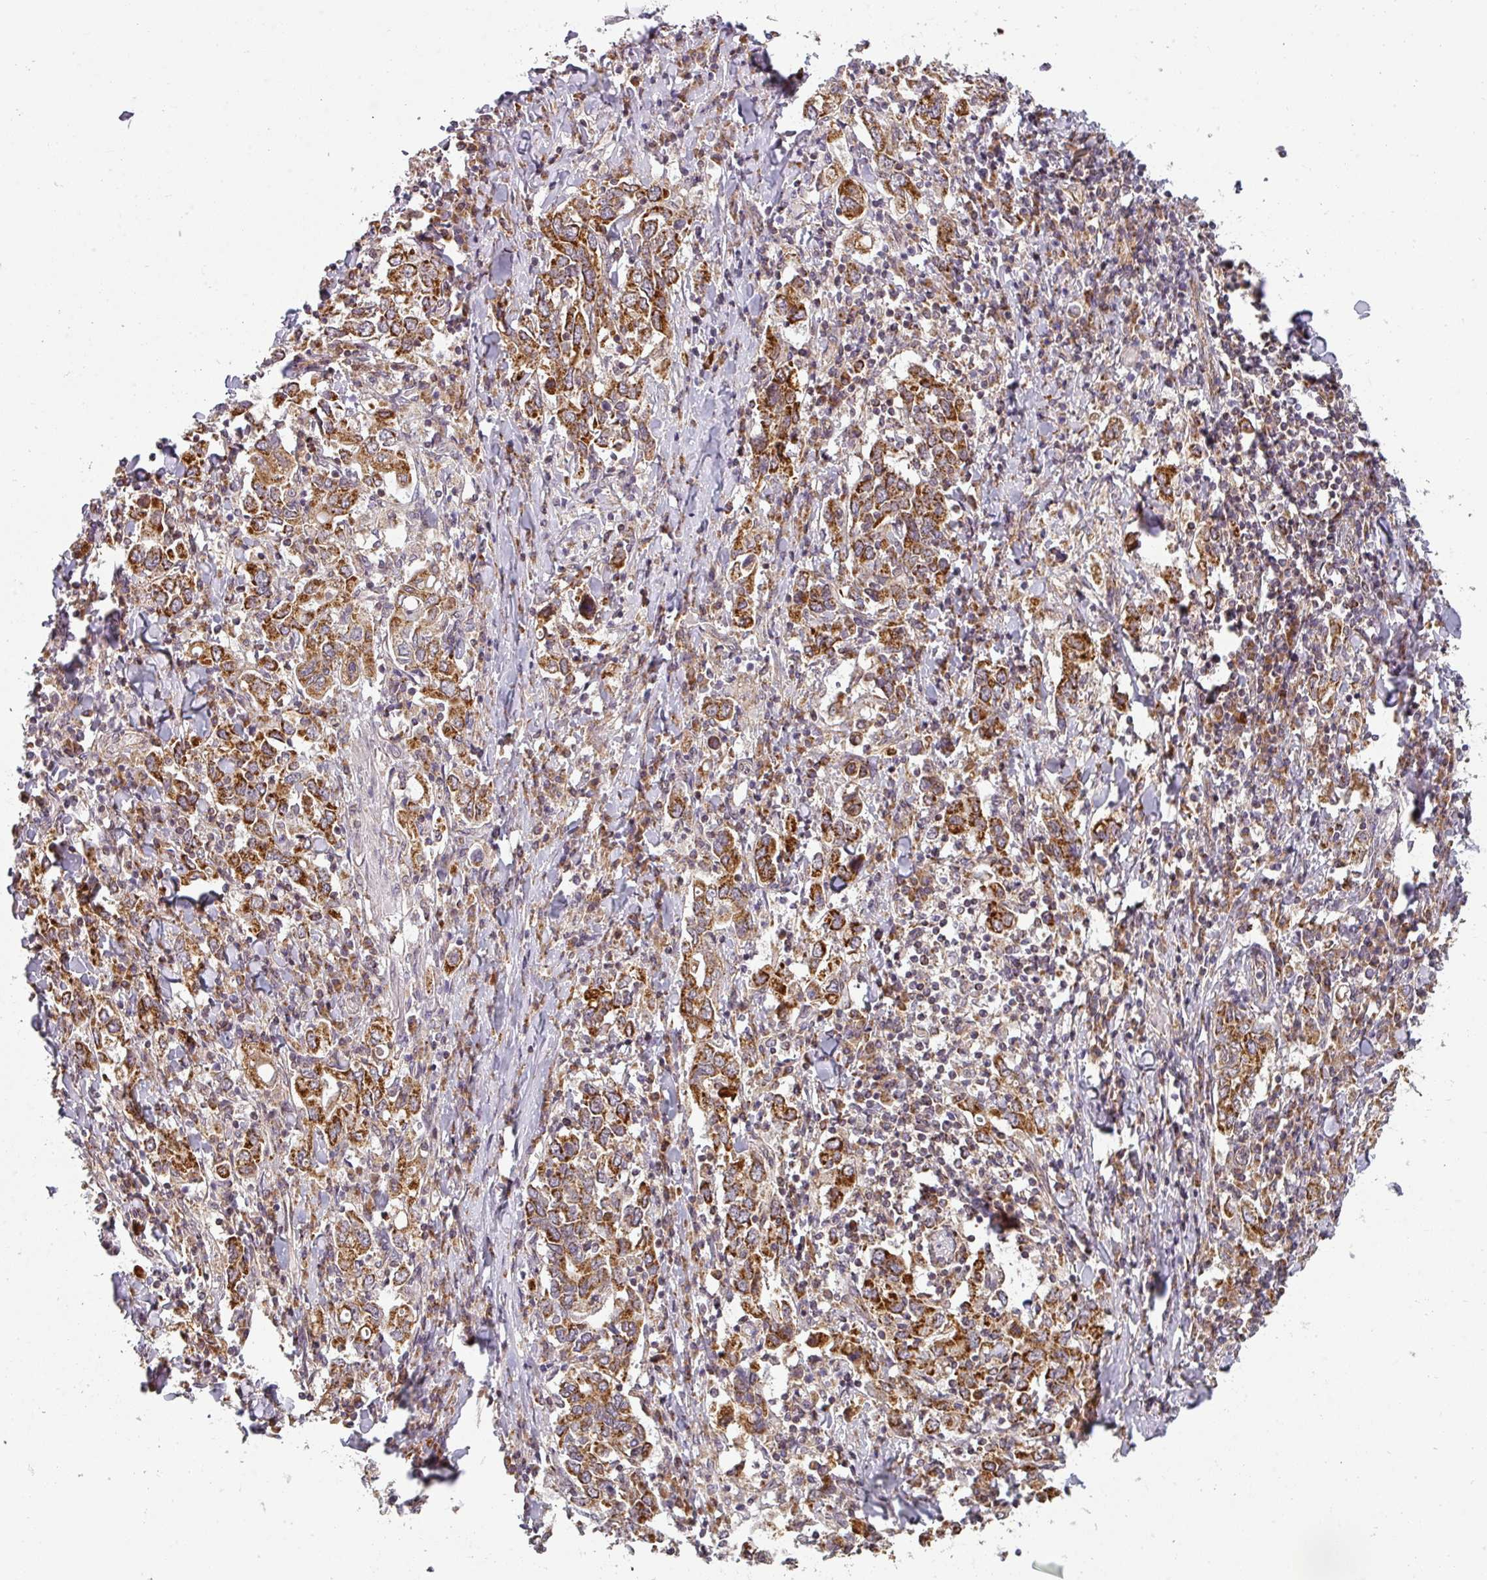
{"staining": {"intensity": "strong", "quantity": ">75%", "location": "cytoplasmic/membranous"}, "tissue": "stomach cancer", "cell_type": "Tumor cells", "image_type": "cancer", "snomed": [{"axis": "morphology", "description": "Adenocarcinoma, NOS"}, {"axis": "topography", "description": "Stomach, upper"}], "caption": "Stomach adenocarcinoma stained for a protein exhibits strong cytoplasmic/membranous positivity in tumor cells. Ihc stains the protein of interest in brown and the nuclei are stained blue.", "gene": "MRPS16", "patient": {"sex": "male", "age": 62}}